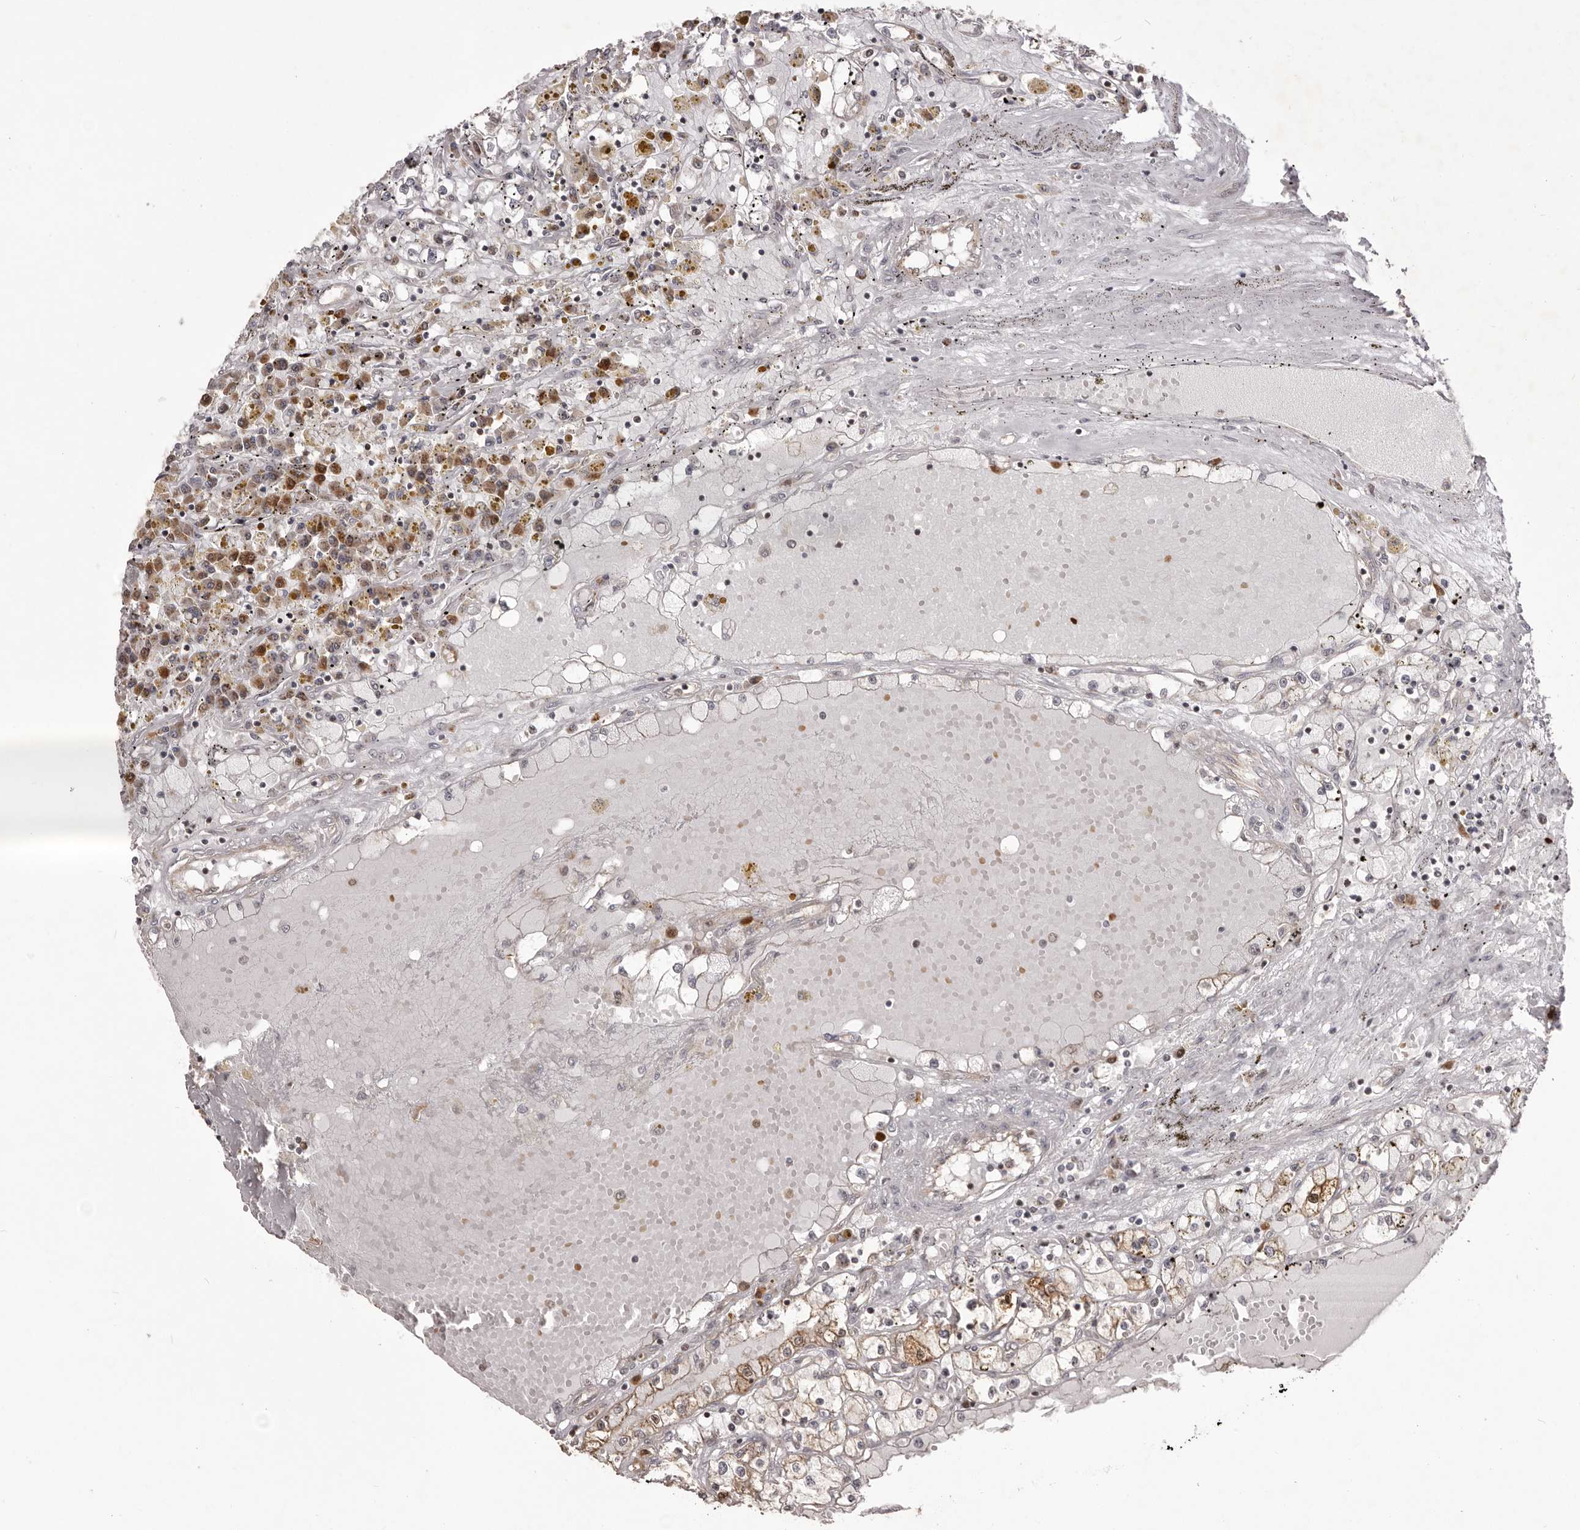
{"staining": {"intensity": "negative", "quantity": "none", "location": "none"}, "tissue": "renal cancer", "cell_type": "Tumor cells", "image_type": "cancer", "snomed": [{"axis": "morphology", "description": "Adenocarcinoma, NOS"}, {"axis": "topography", "description": "Kidney"}], "caption": "The image displays no staining of tumor cells in adenocarcinoma (renal).", "gene": "GFOD1", "patient": {"sex": "male", "age": 56}}